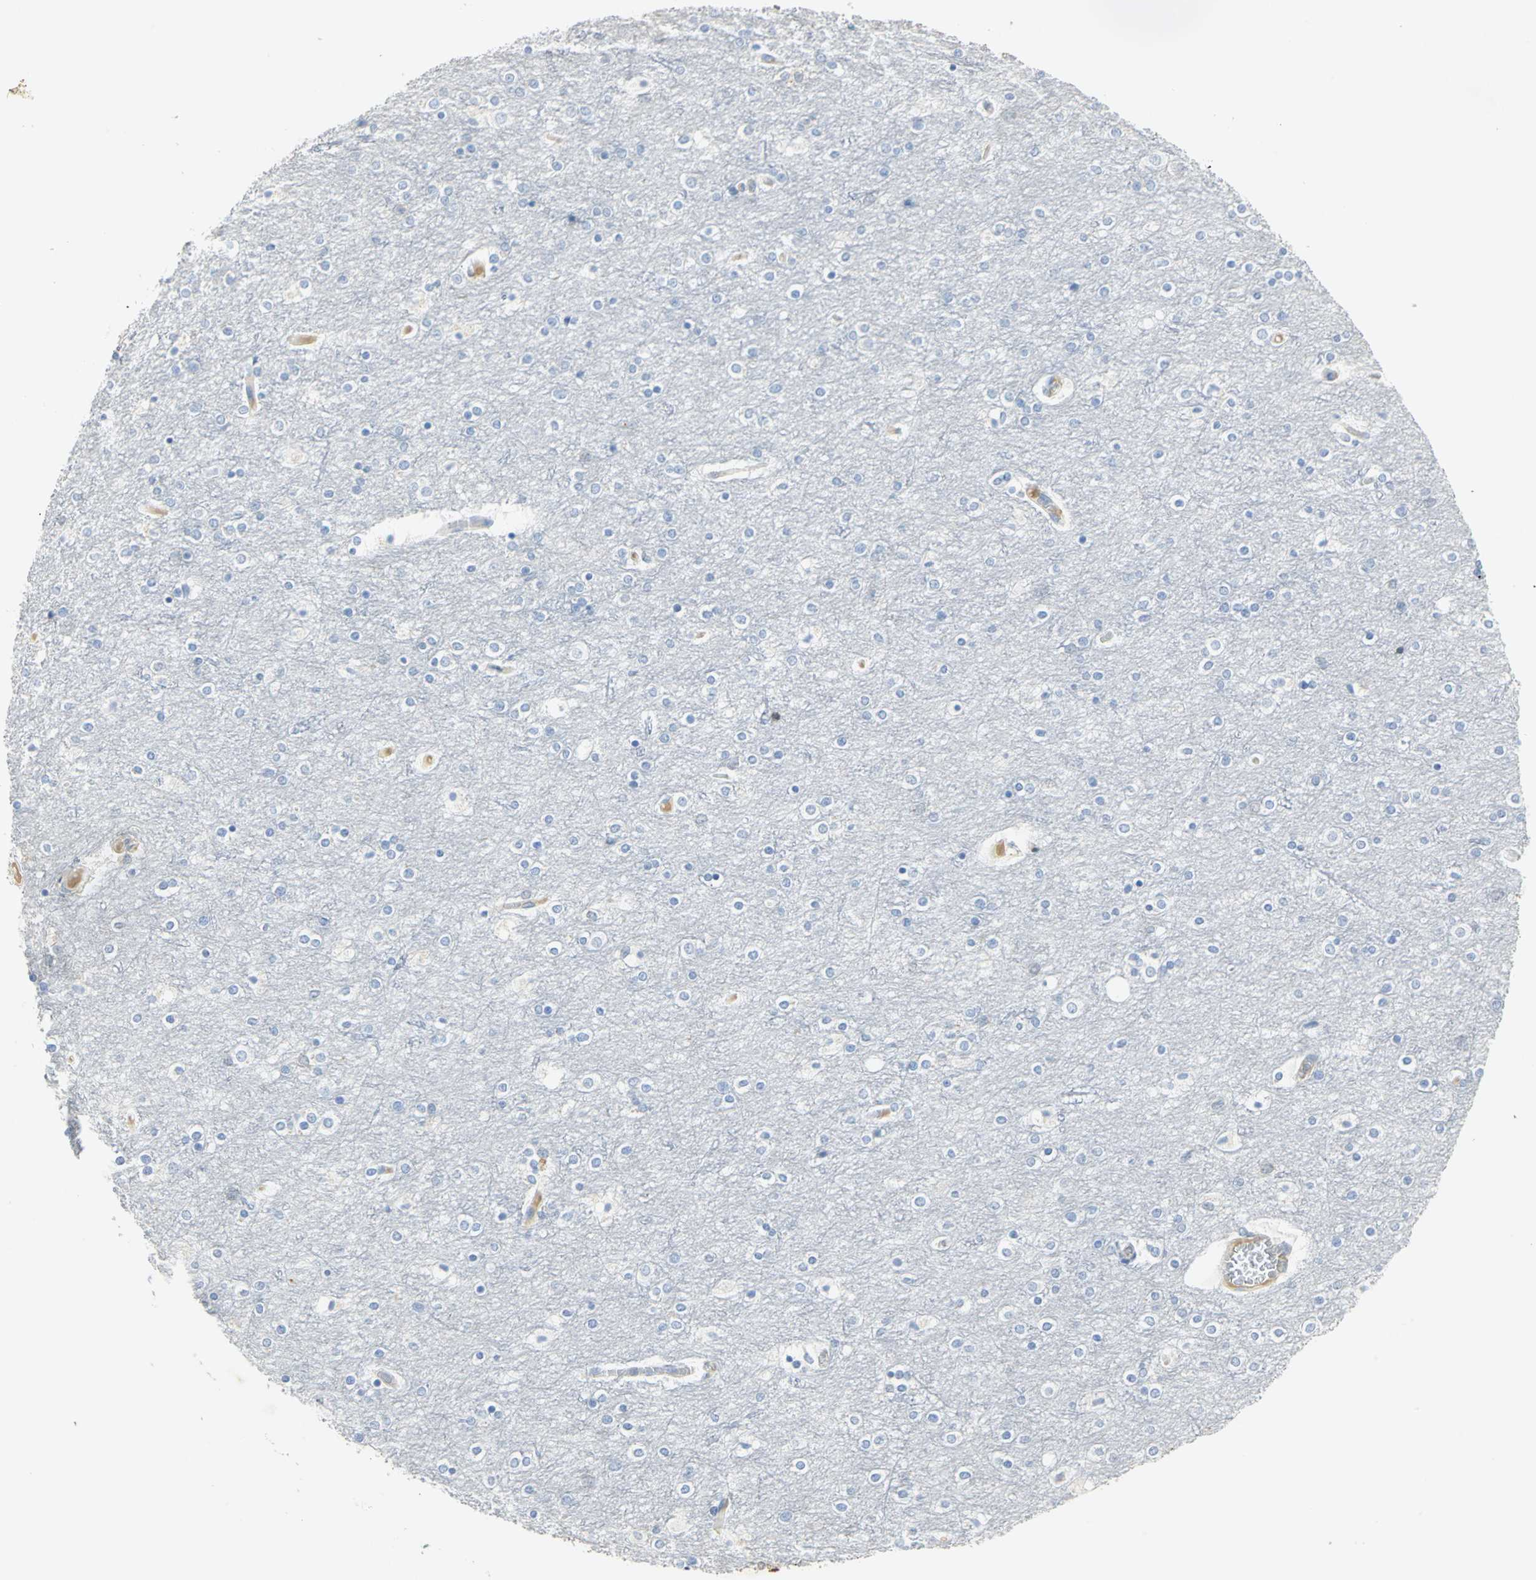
{"staining": {"intensity": "moderate", "quantity": "<25%", "location": "cytoplasmic/membranous"}, "tissue": "cerebral cortex", "cell_type": "Endothelial cells", "image_type": "normal", "snomed": [{"axis": "morphology", "description": "Normal tissue, NOS"}, {"axis": "topography", "description": "Cerebral cortex"}], "caption": "Moderate cytoplasmic/membranous expression is seen in about <25% of endothelial cells in benign cerebral cortex. The staining is performed using DAB (3,3'-diaminobenzidine) brown chromogen to label protein expression. The nuclei are counter-stained blue using hematoxylin.", "gene": "ANXA4", "patient": {"sex": "female", "age": 54}}